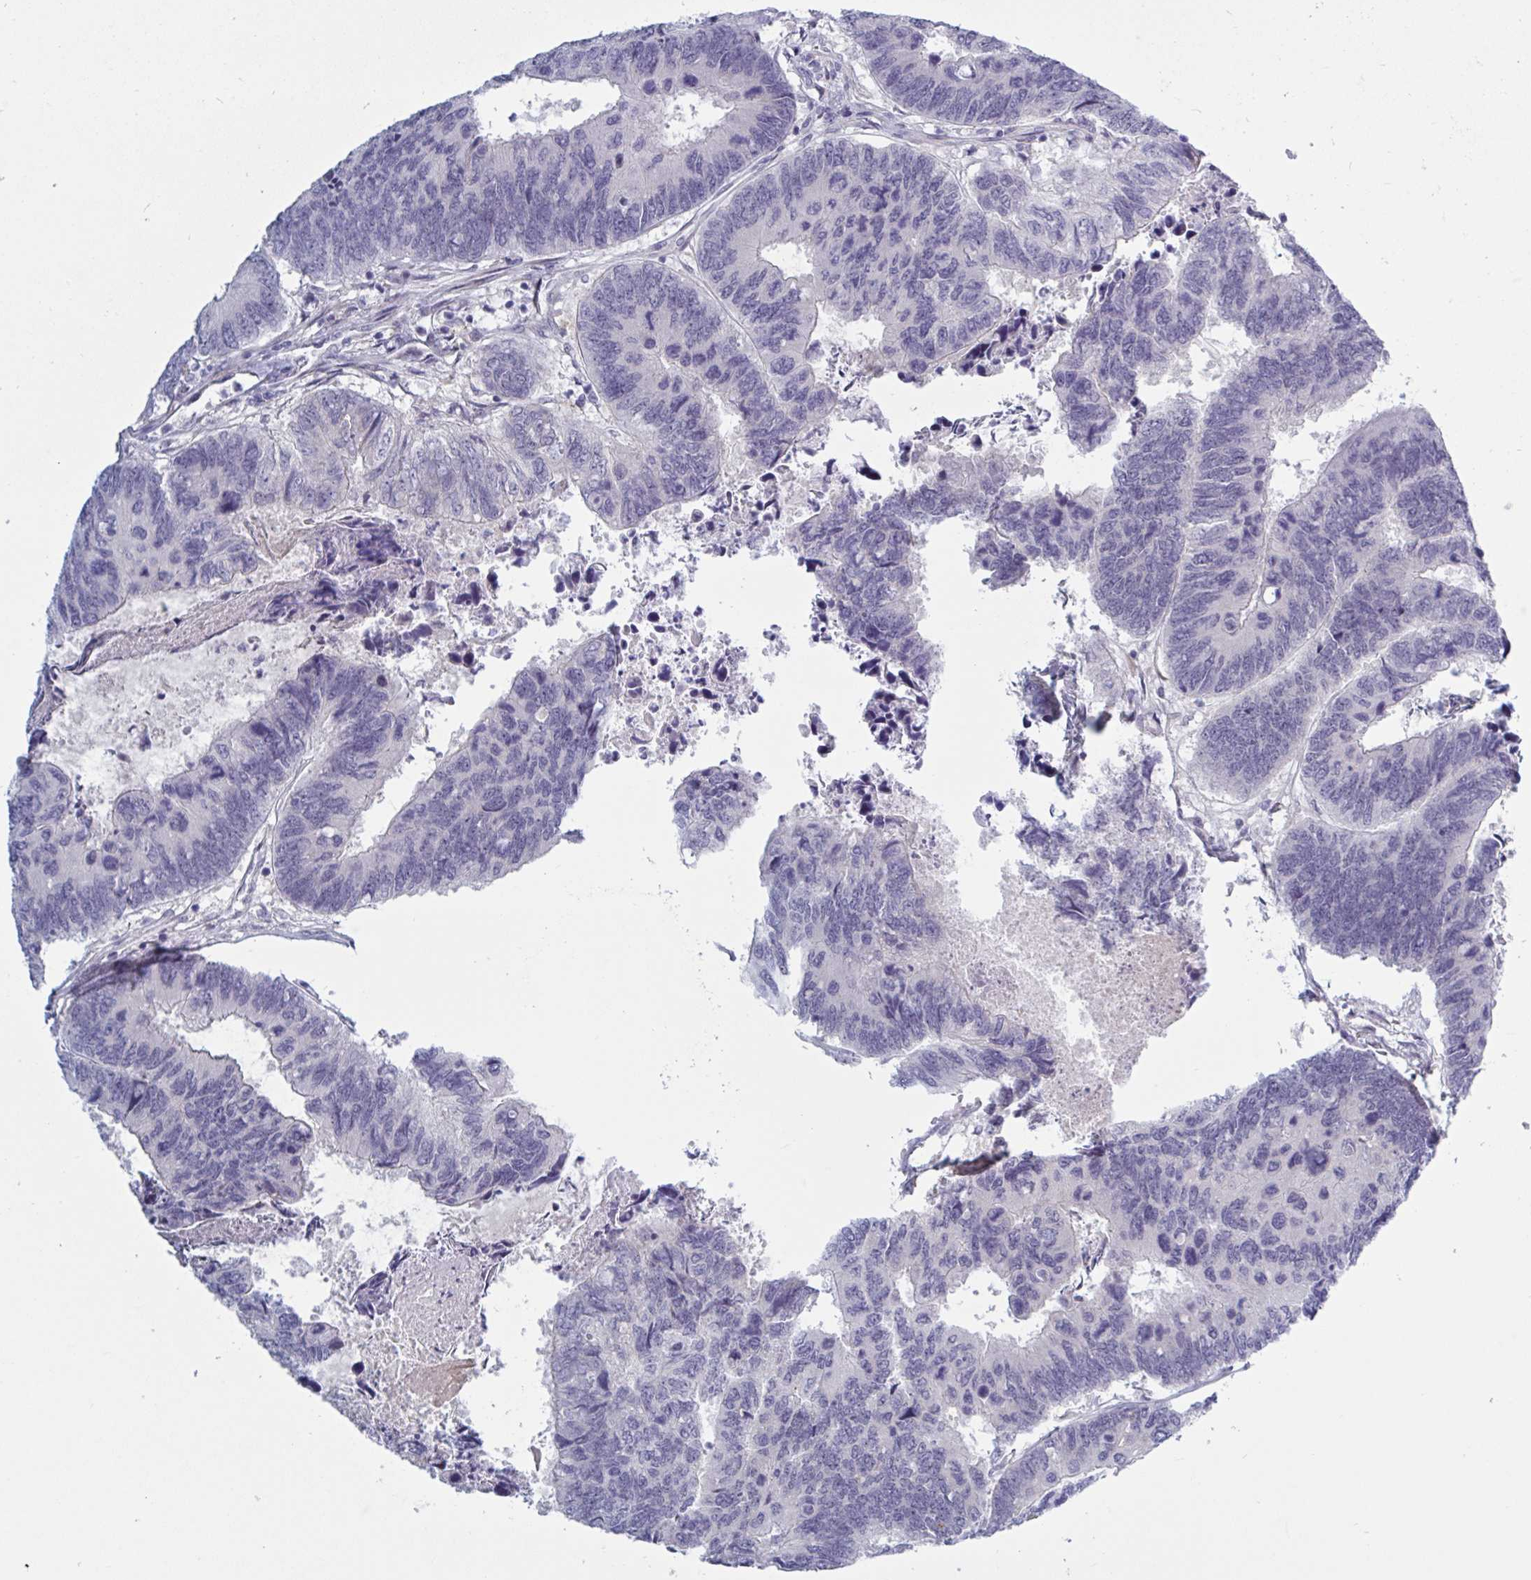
{"staining": {"intensity": "negative", "quantity": "none", "location": "none"}, "tissue": "colorectal cancer", "cell_type": "Tumor cells", "image_type": "cancer", "snomed": [{"axis": "morphology", "description": "Adenocarcinoma, NOS"}, {"axis": "topography", "description": "Colon"}], "caption": "DAB (3,3'-diaminobenzidine) immunohistochemical staining of adenocarcinoma (colorectal) exhibits no significant staining in tumor cells.", "gene": "TCEAL8", "patient": {"sex": "female", "age": 67}}